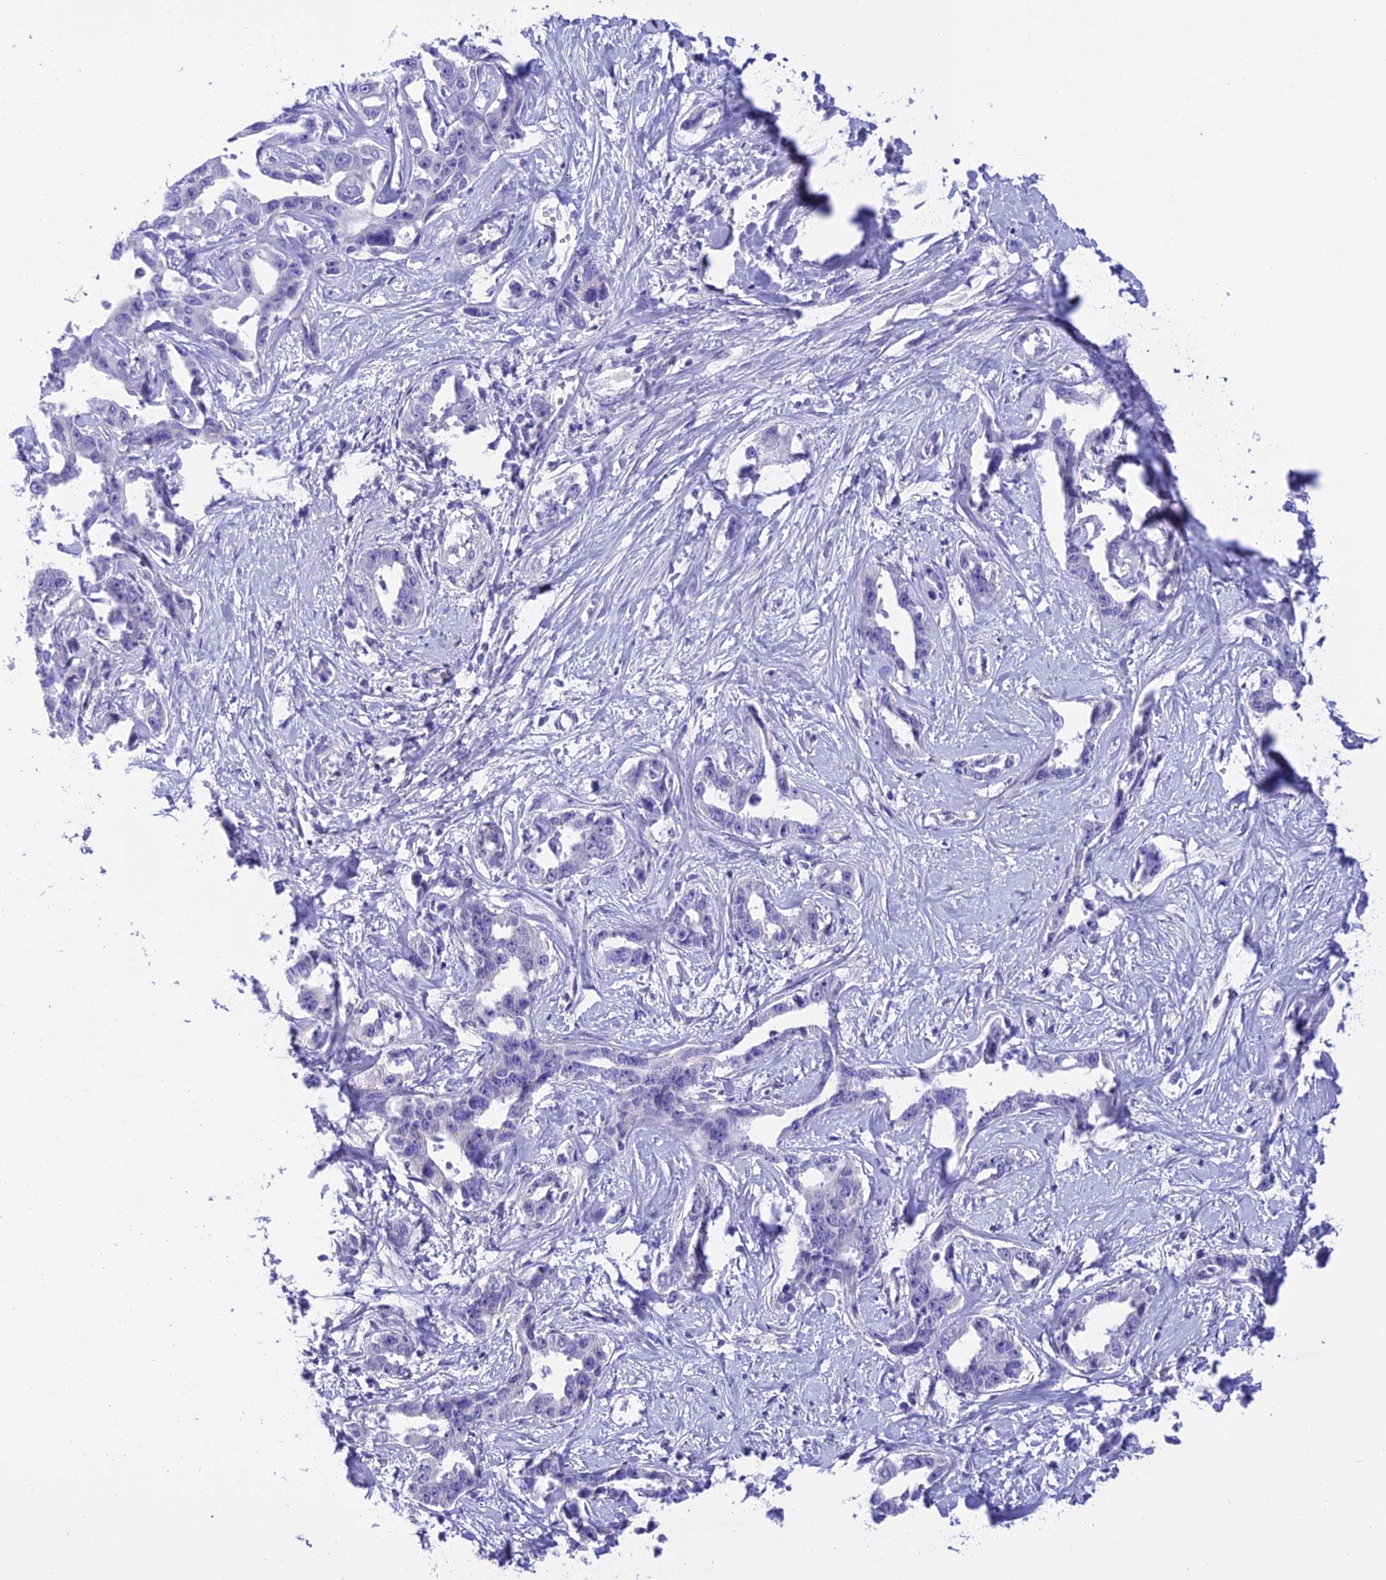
{"staining": {"intensity": "negative", "quantity": "none", "location": "none"}, "tissue": "liver cancer", "cell_type": "Tumor cells", "image_type": "cancer", "snomed": [{"axis": "morphology", "description": "Cholangiocarcinoma"}, {"axis": "topography", "description": "Liver"}], "caption": "A histopathology image of cholangiocarcinoma (liver) stained for a protein reveals no brown staining in tumor cells.", "gene": "C17orf67", "patient": {"sex": "male", "age": 59}}